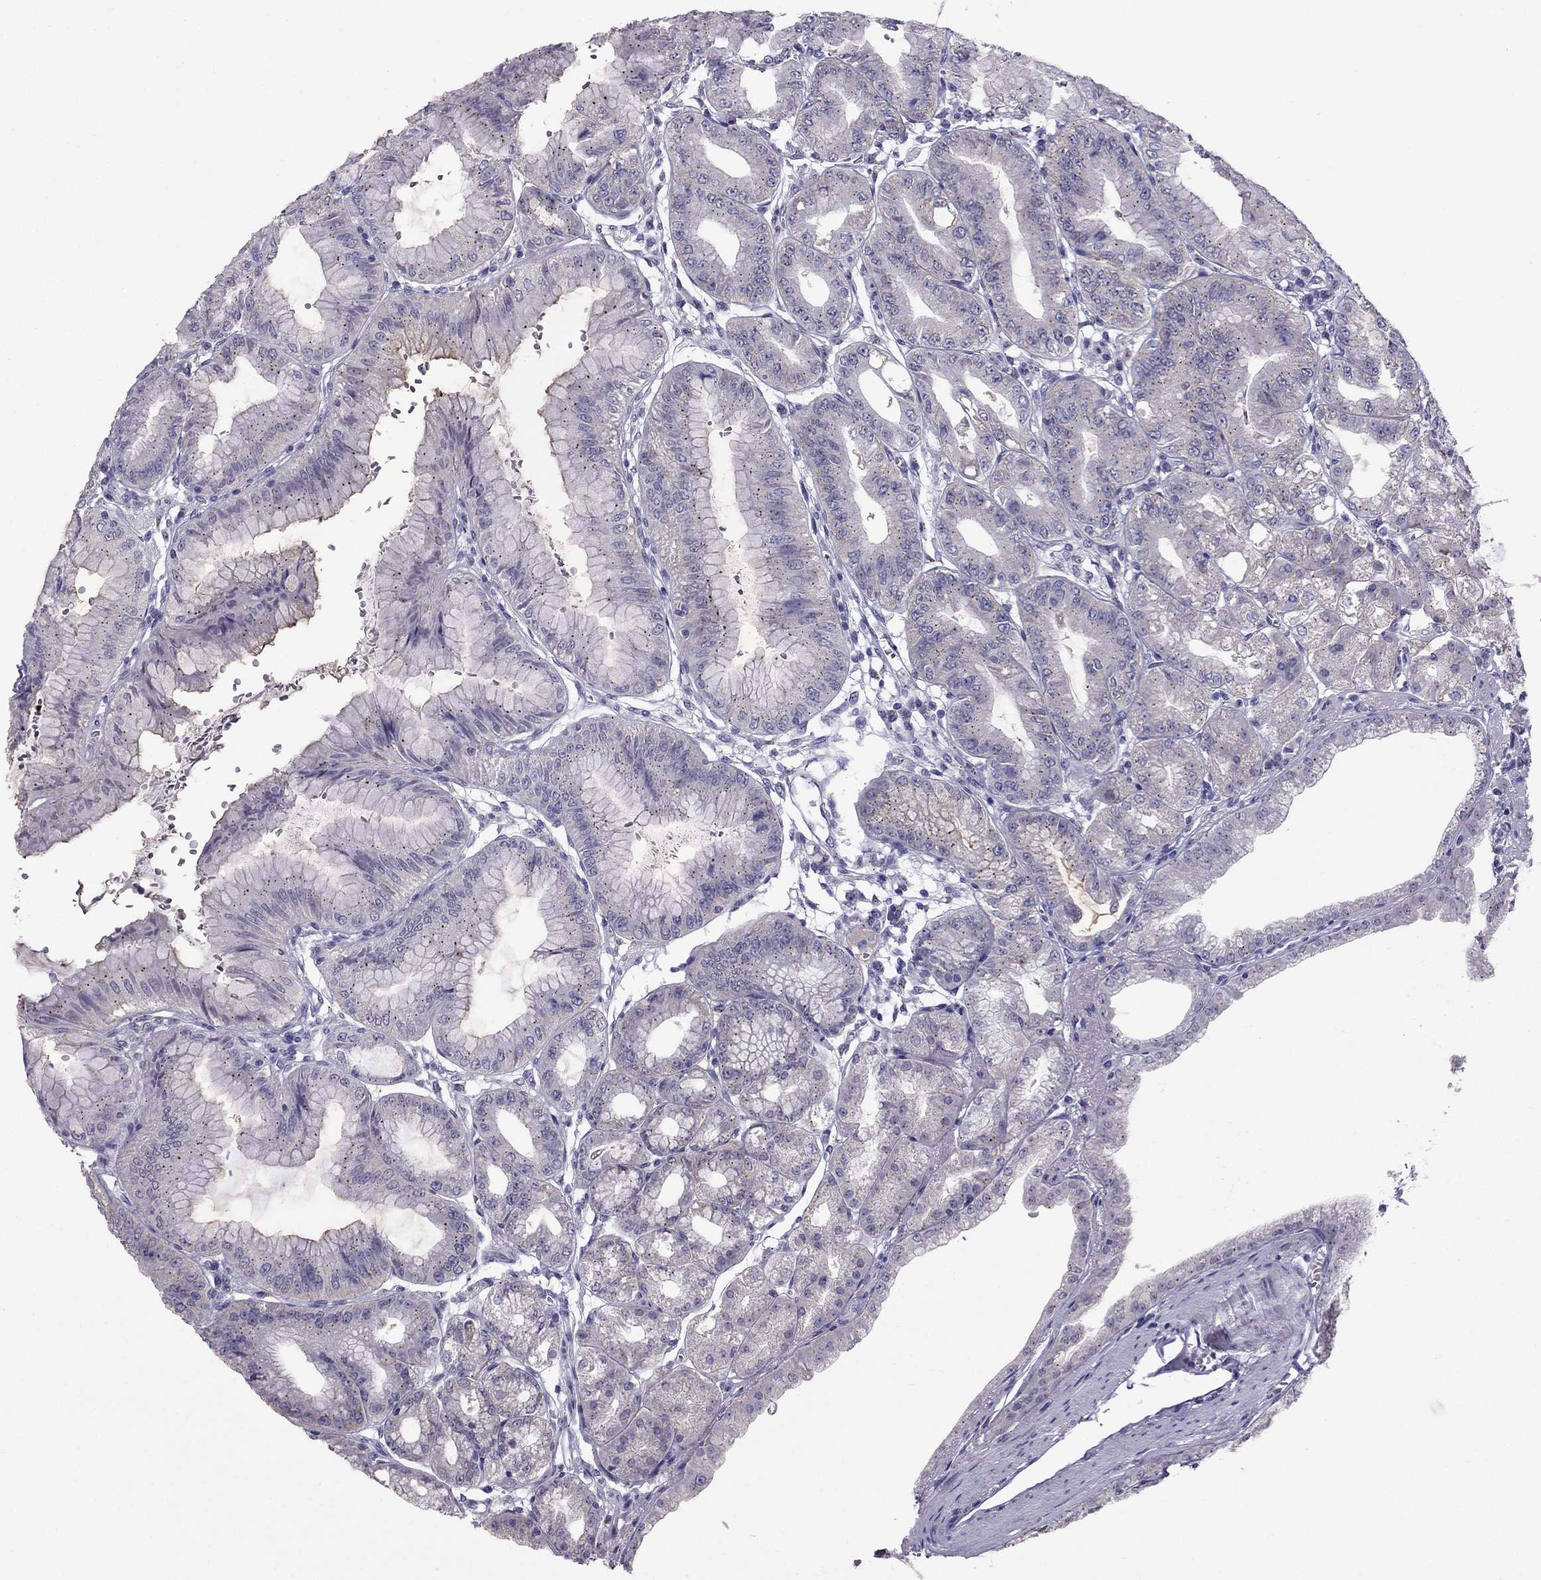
{"staining": {"intensity": "weak", "quantity": "<25%", "location": "cytoplasmic/membranous"}, "tissue": "stomach", "cell_type": "Glandular cells", "image_type": "normal", "snomed": [{"axis": "morphology", "description": "Normal tissue, NOS"}, {"axis": "topography", "description": "Stomach"}], "caption": "This histopathology image is of normal stomach stained with immunohistochemistry (IHC) to label a protein in brown with the nuclei are counter-stained blue. There is no positivity in glandular cells.", "gene": "MYBPH", "patient": {"sex": "male", "age": 71}}